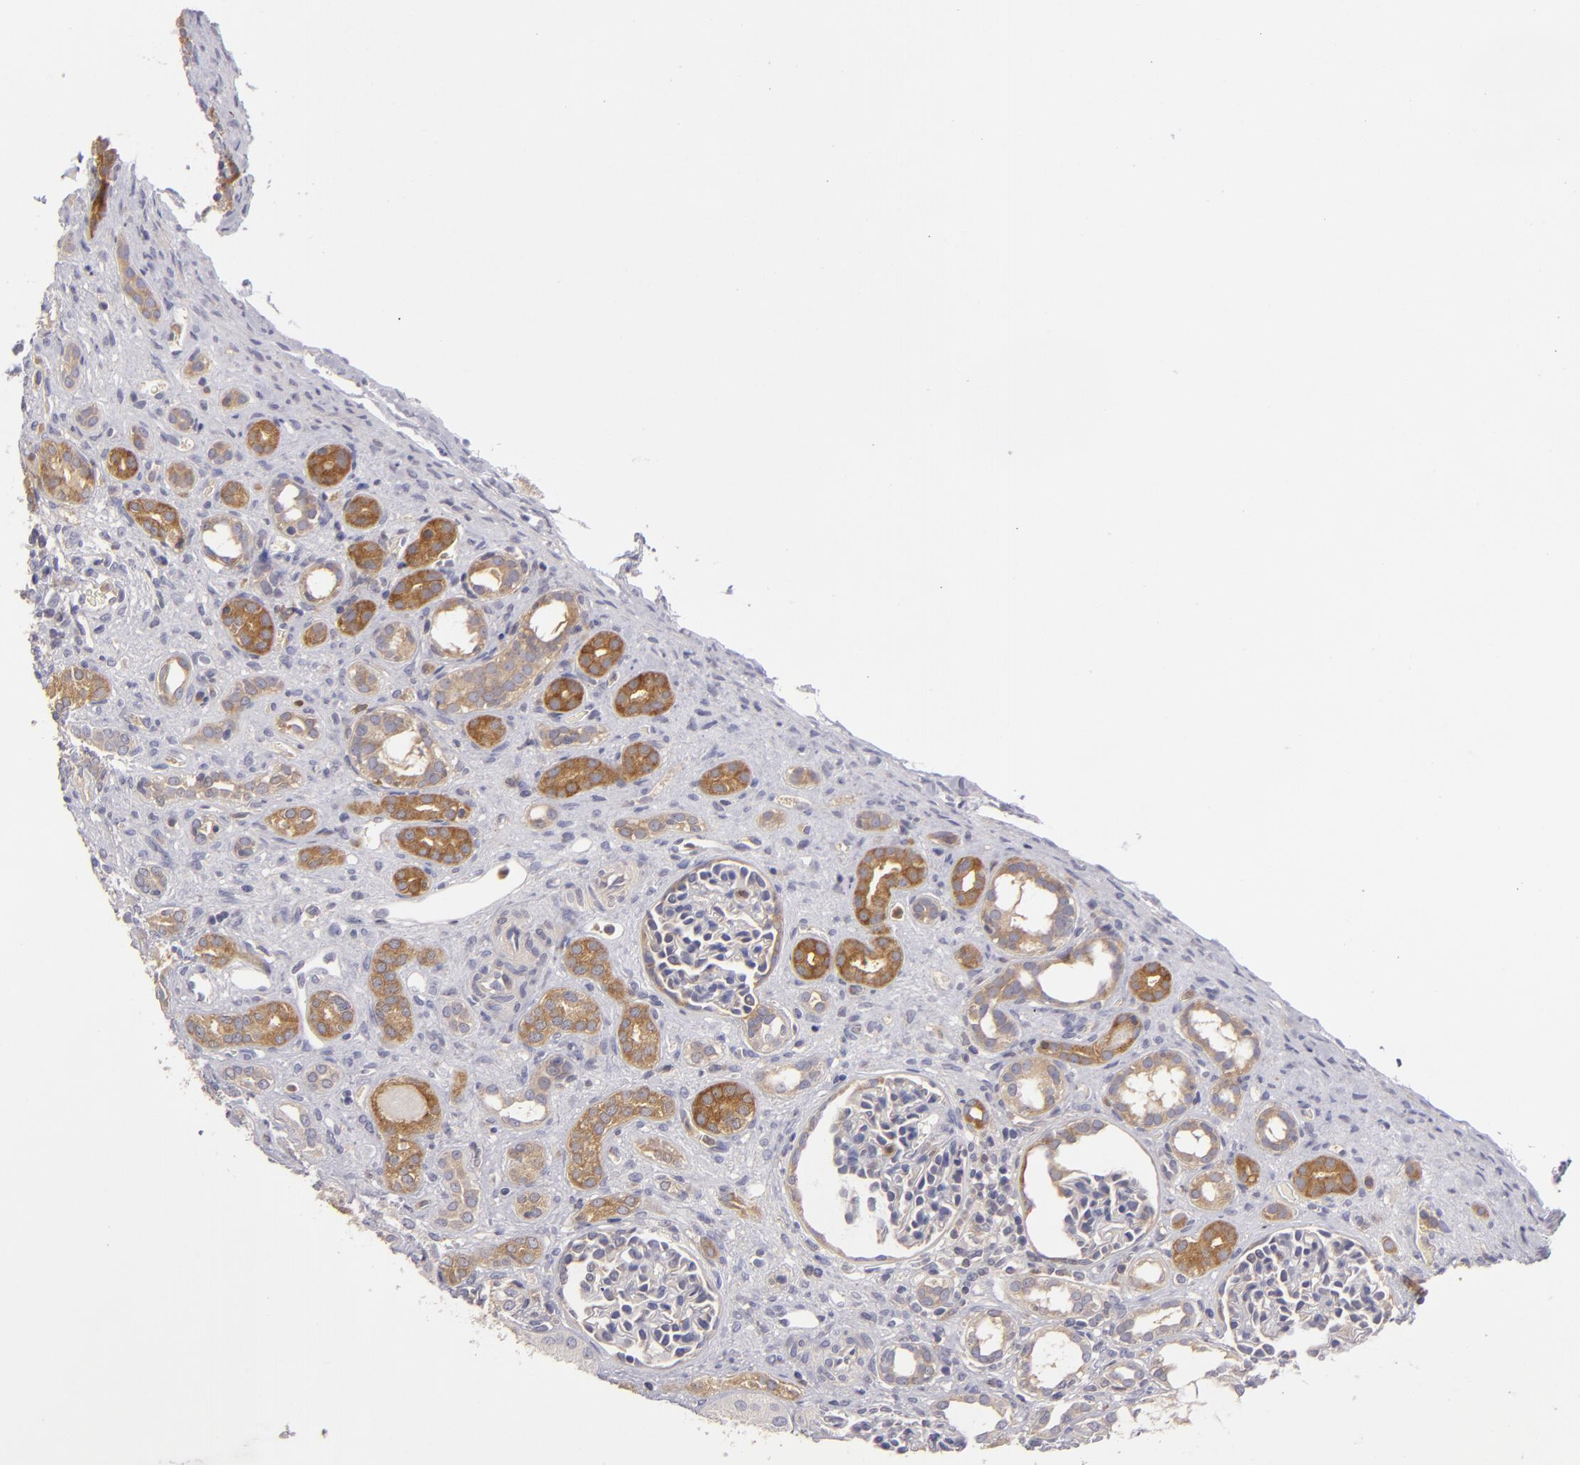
{"staining": {"intensity": "negative", "quantity": "none", "location": "none"}, "tissue": "kidney", "cell_type": "Cells in glomeruli", "image_type": "normal", "snomed": [{"axis": "morphology", "description": "Normal tissue, NOS"}, {"axis": "topography", "description": "Kidney"}], "caption": "A high-resolution micrograph shows immunohistochemistry staining of unremarkable kidney, which exhibits no significant expression in cells in glomeruli.", "gene": "MMP10", "patient": {"sex": "male", "age": 7}}